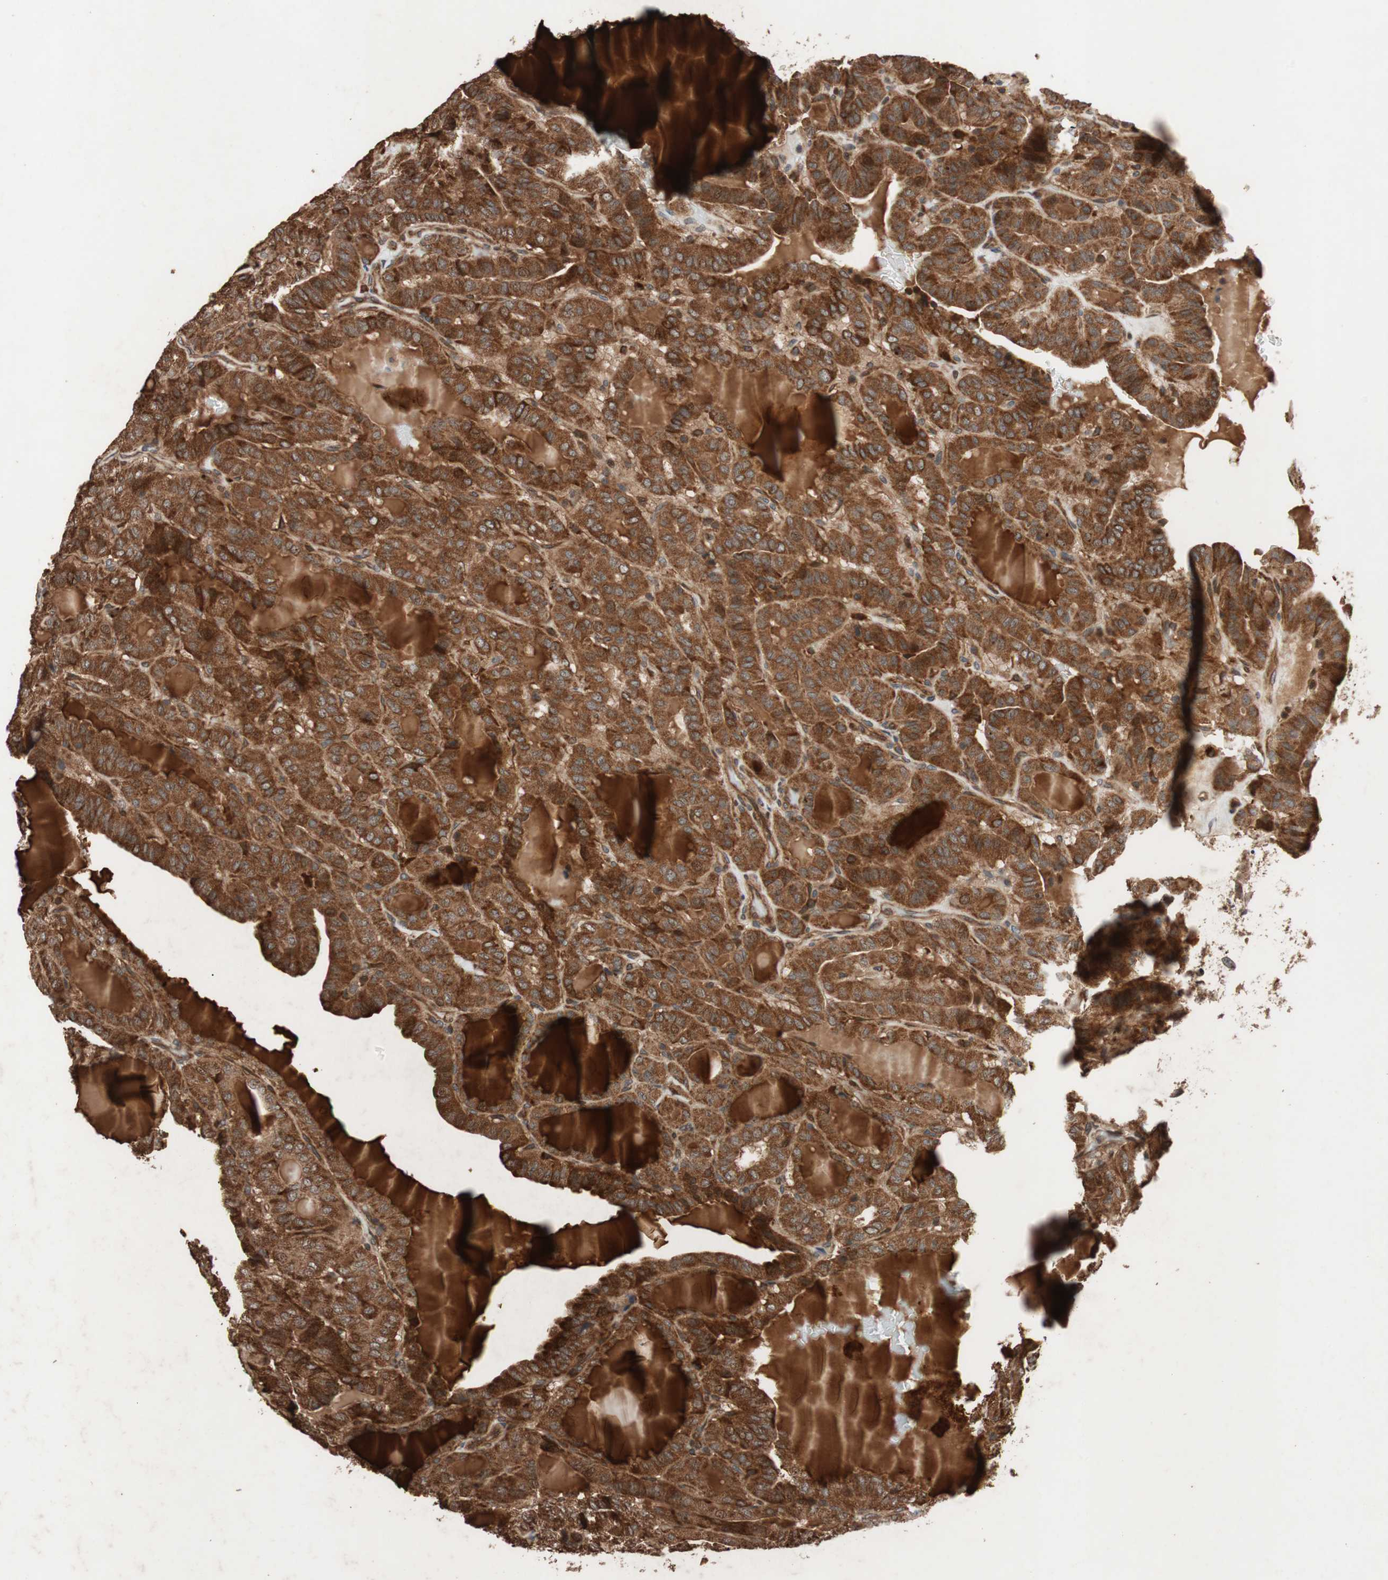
{"staining": {"intensity": "strong", "quantity": ">75%", "location": "cytoplasmic/membranous"}, "tissue": "thyroid cancer", "cell_type": "Tumor cells", "image_type": "cancer", "snomed": [{"axis": "morphology", "description": "Papillary adenocarcinoma, NOS"}, {"axis": "topography", "description": "Thyroid gland"}], "caption": "Immunohistochemical staining of human thyroid papillary adenocarcinoma displays high levels of strong cytoplasmic/membranous protein staining in approximately >75% of tumor cells.", "gene": "RAB1A", "patient": {"sex": "male", "age": 77}}